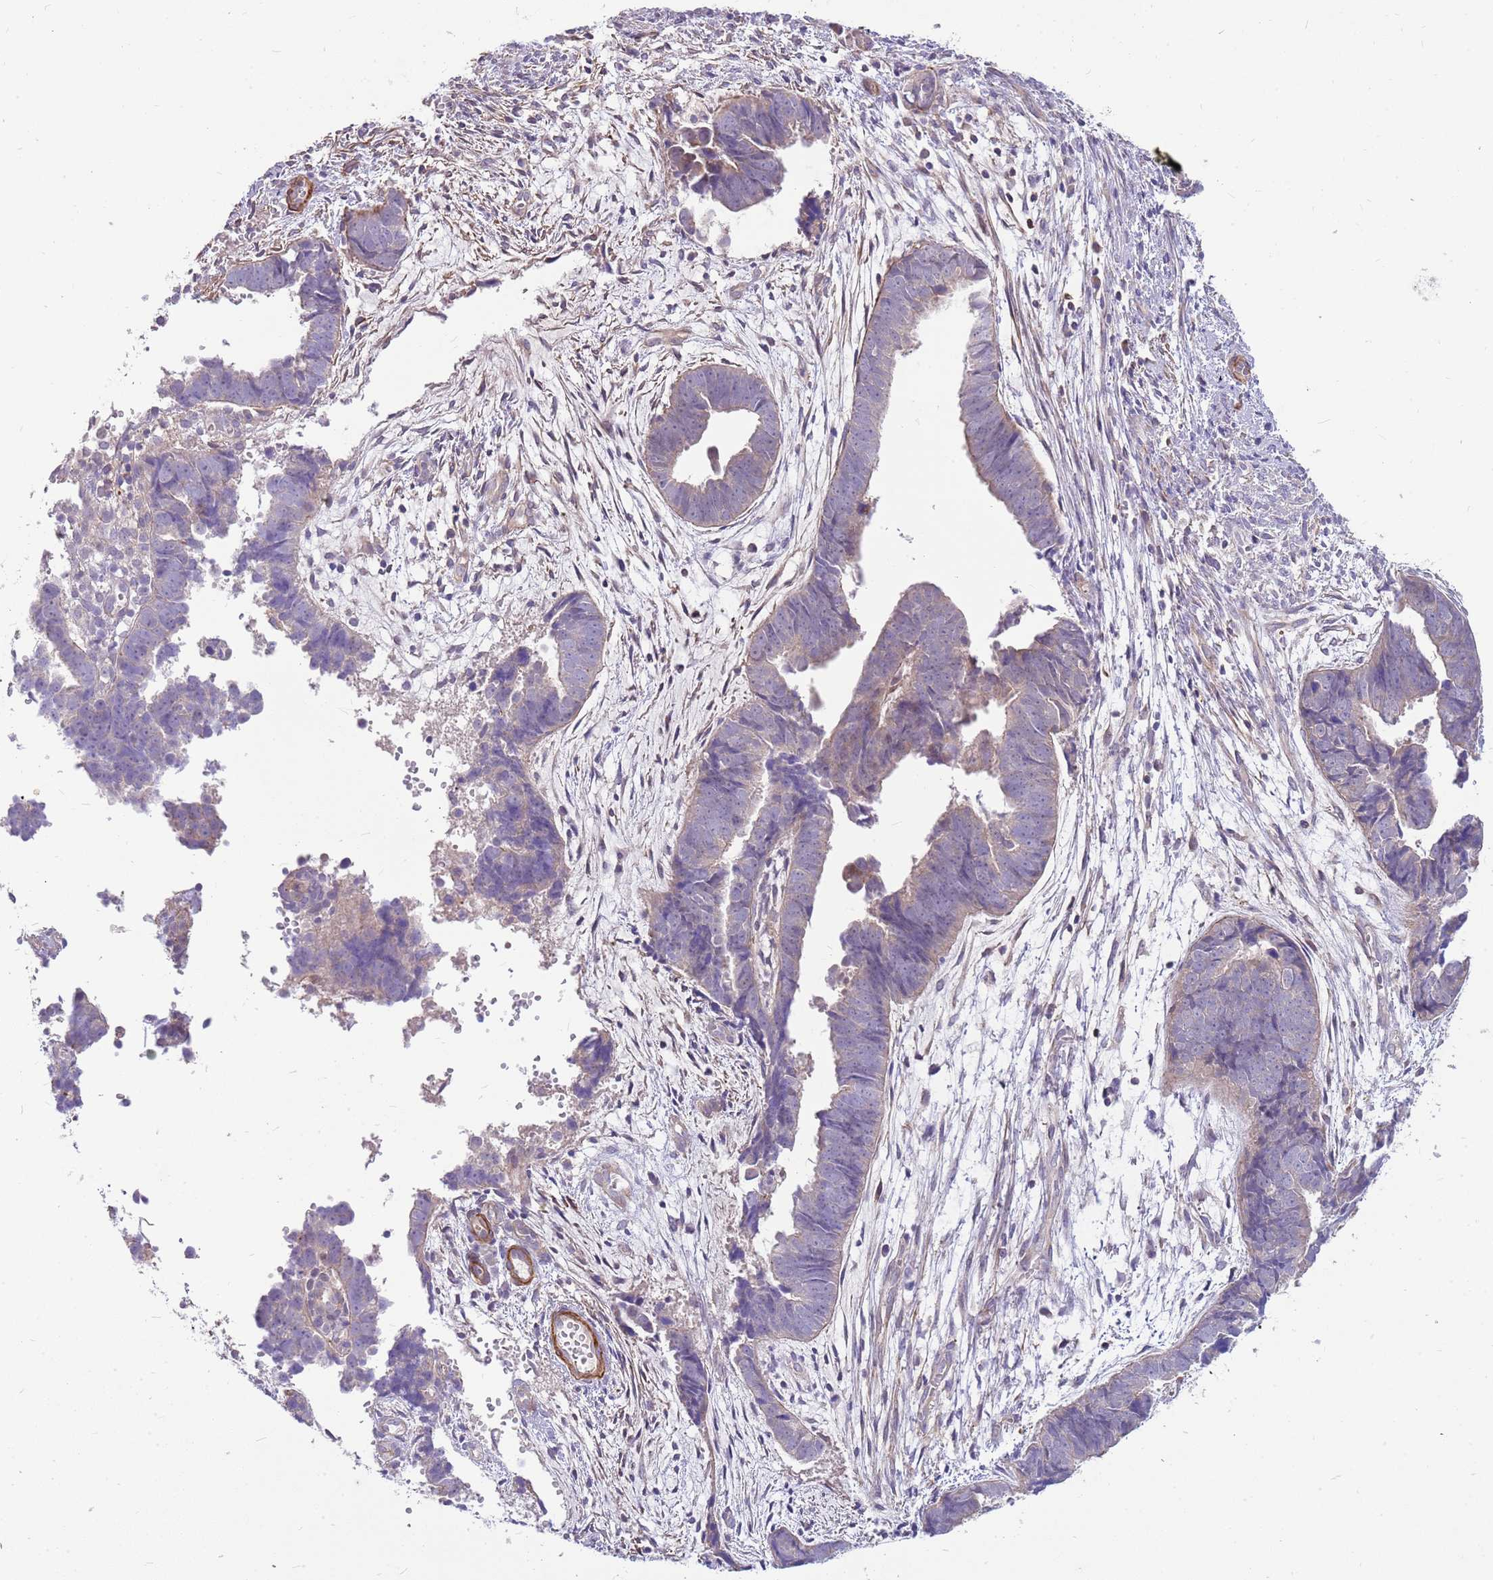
{"staining": {"intensity": "weak", "quantity": "25%-75%", "location": "cytoplasmic/membranous"}, "tissue": "endometrial cancer", "cell_type": "Tumor cells", "image_type": "cancer", "snomed": [{"axis": "morphology", "description": "Adenocarcinoma, NOS"}, {"axis": "topography", "description": "Endometrium"}], "caption": "An image of endometrial cancer stained for a protein exhibits weak cytoplasmic/membranous brown staining in tumor cells.", "gene": "MVD", "patient": {"sex": "female", "age": 75}}